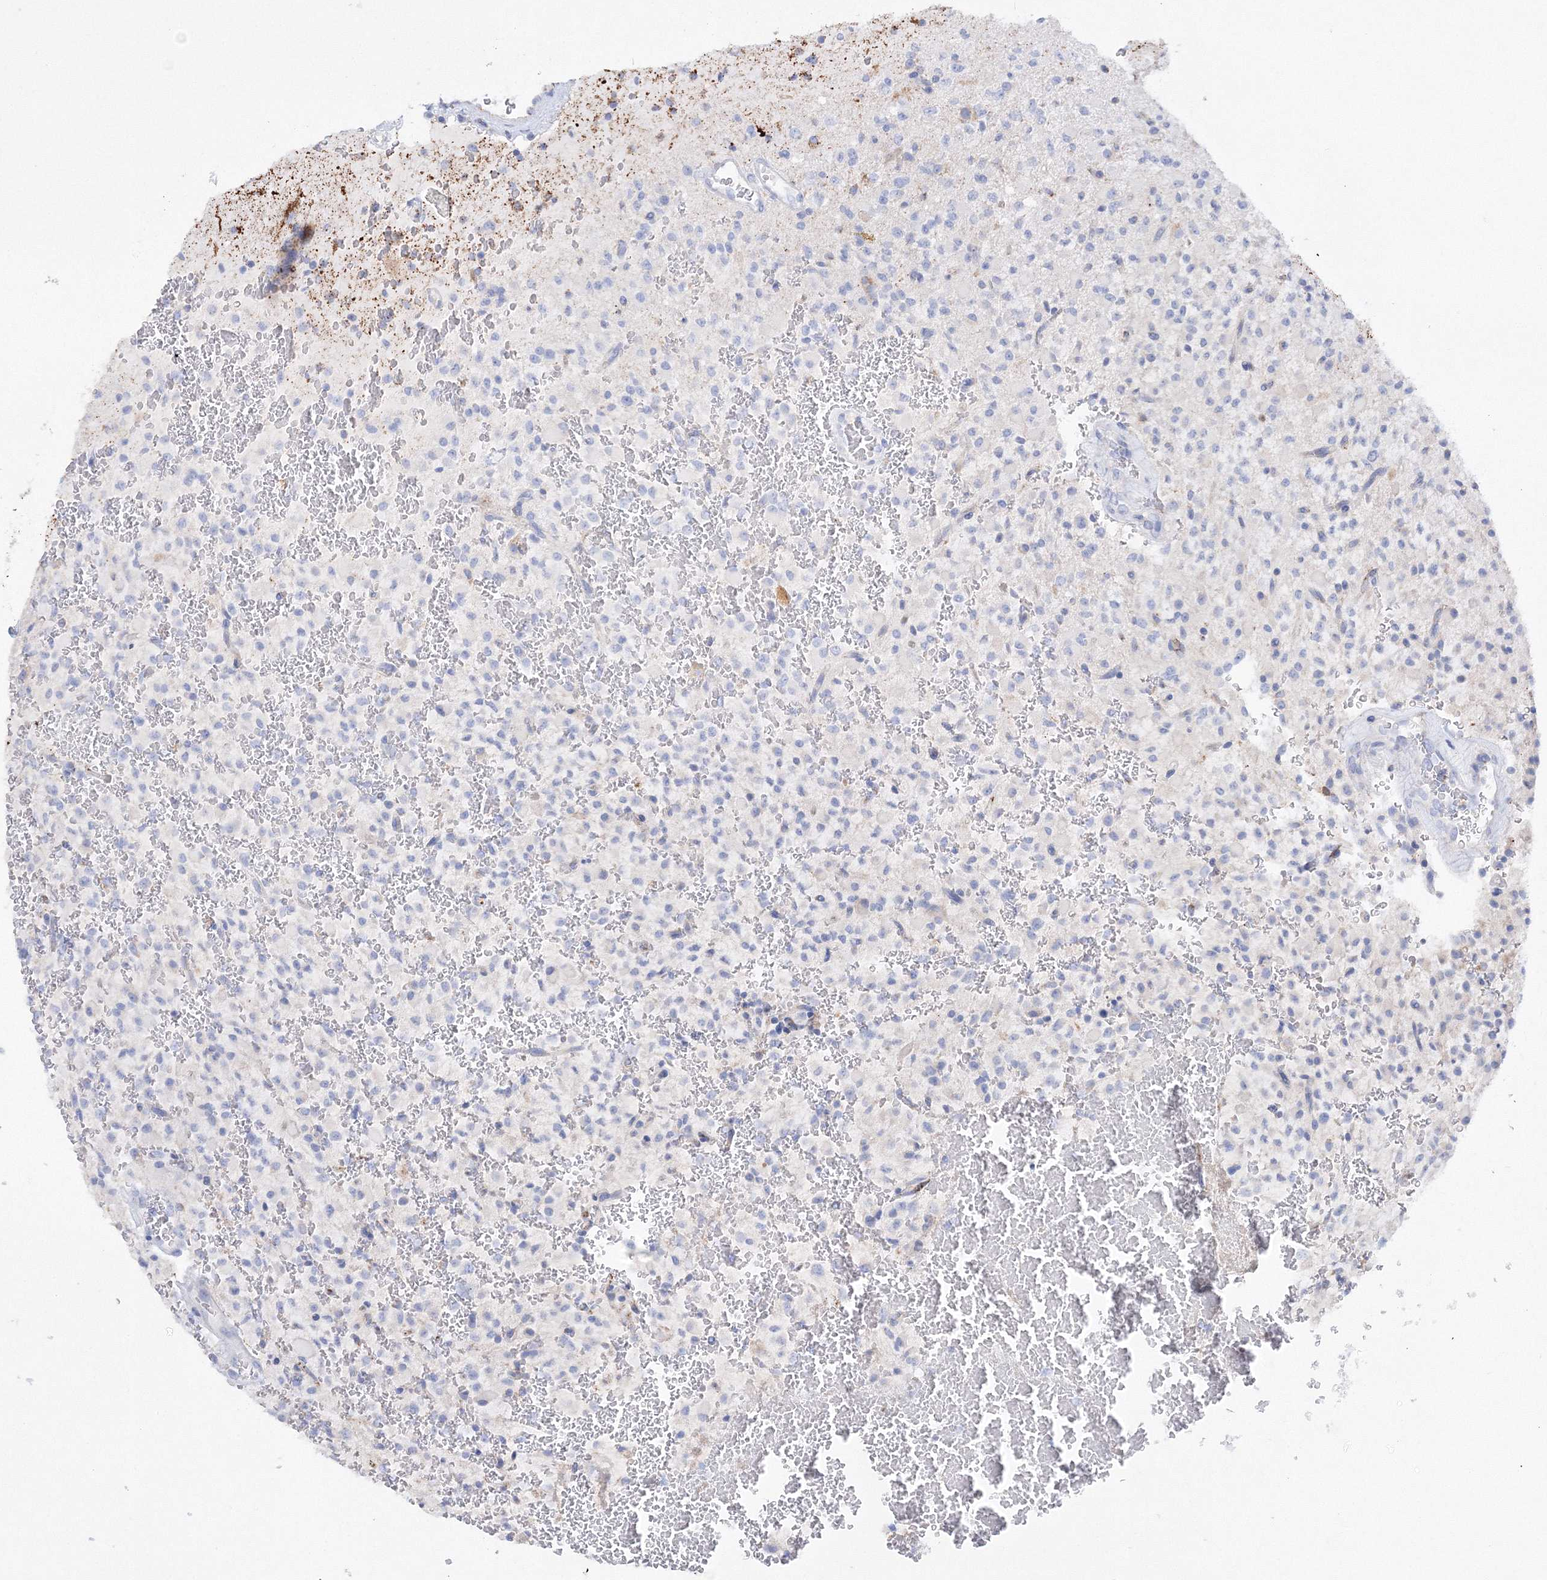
{"staining": {"intensity": "negative", "quantity": "none", "location": "none"}, "tissue": "glioma", "cell_type": "Tumor cells", "image_type": "cancer", "snomed": [{"axis": "morphology", "description": "Glioma, malignant, High grade"}, {"axis": "topography", "description": "Brain"}], "caption": "Immunohistochemistry (IHC) micrograph of neoplastic tissue: glioma stained with DAB (3,3'-diaminobenzidine) shows no significant protein expression in tumor cells.", "gene": "MERTK", "patient": {"sex": "male", "age": 34}}